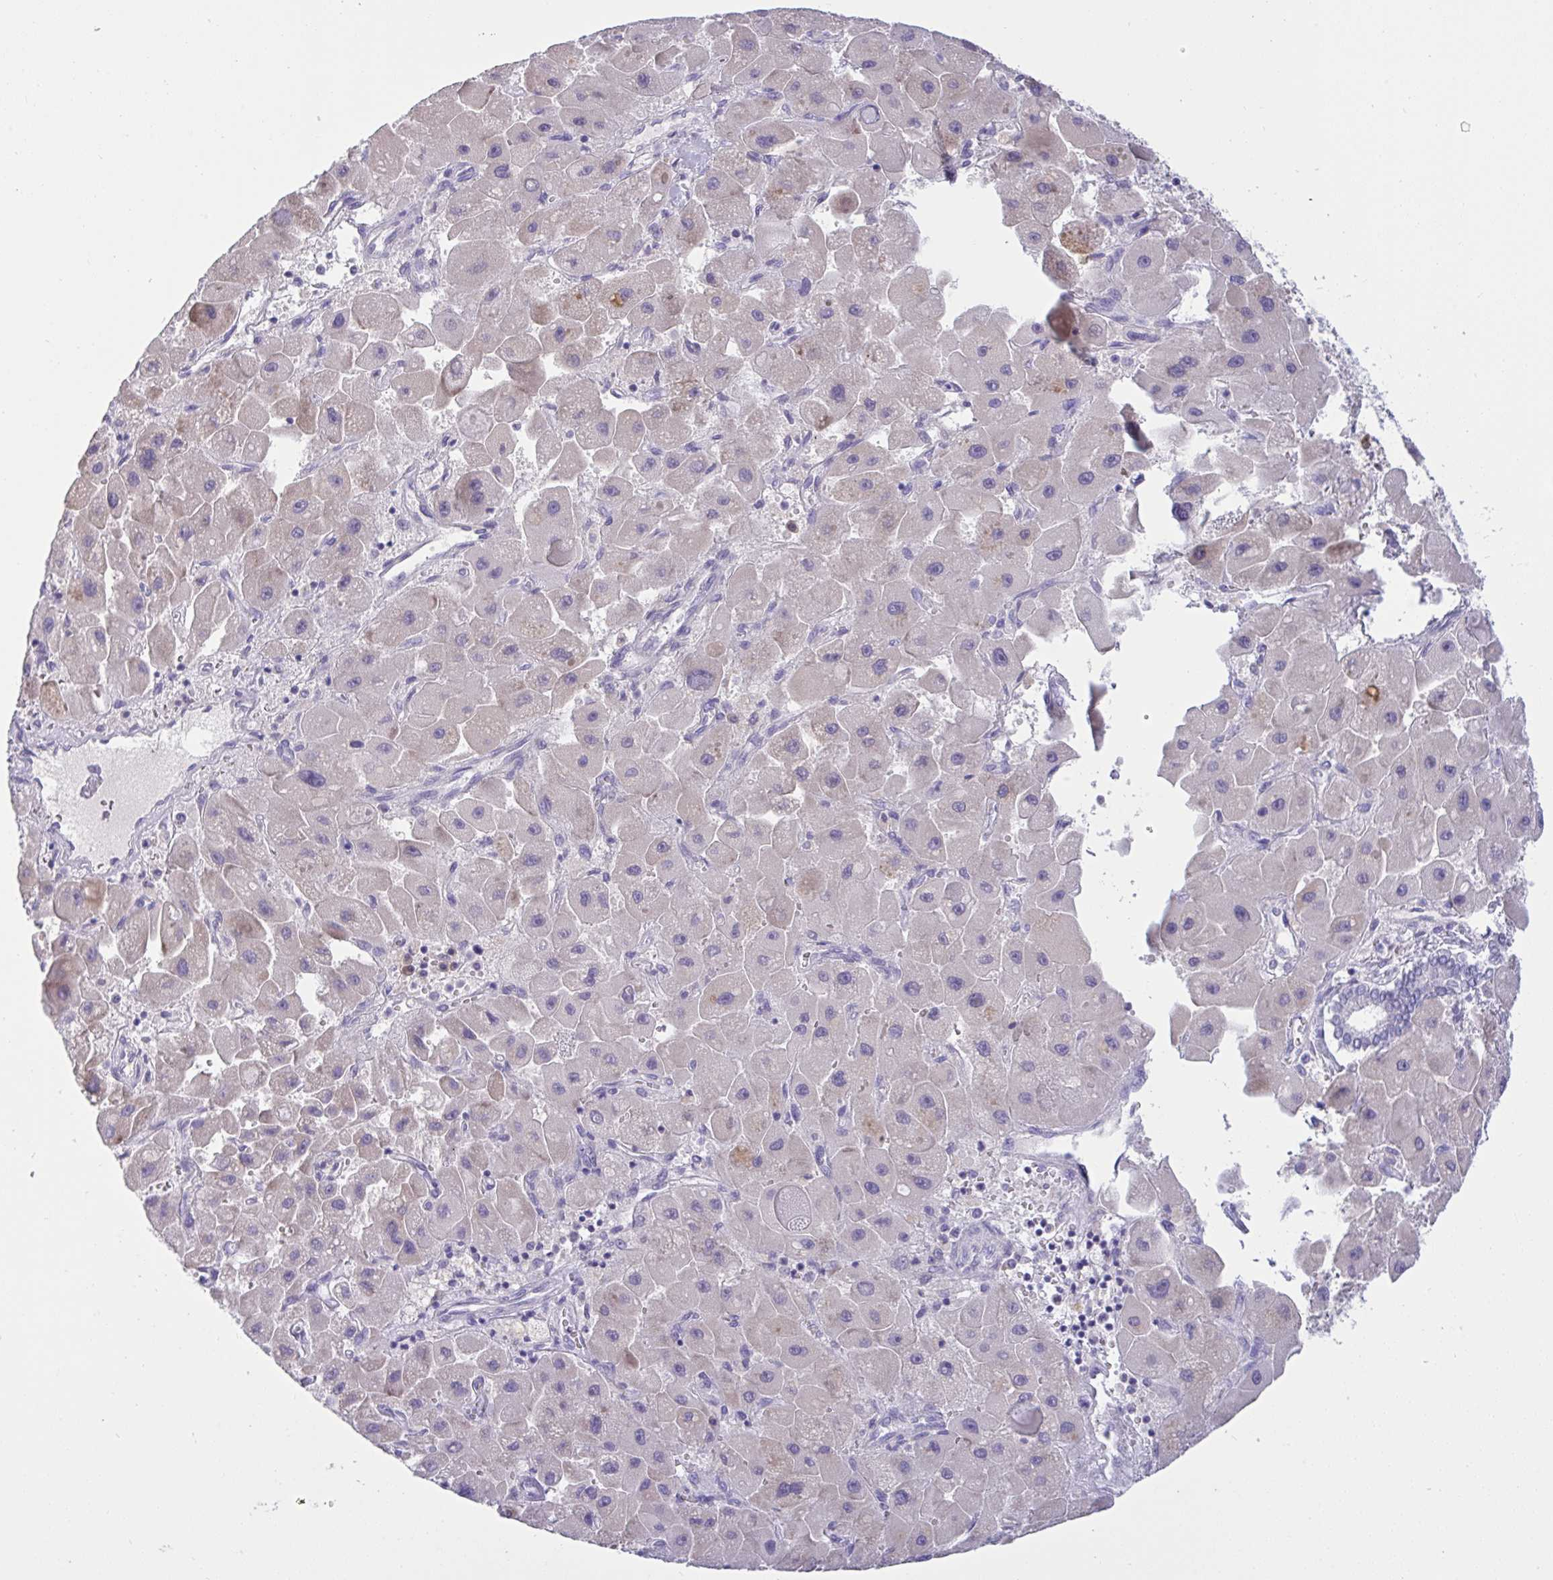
{"staining": {"intensity": "negative", "quantity": "none", "location": "none"}, "tissue": "liver cancer", "cell_type": "Tumor cells", "image_type": "cancer", "snomed": [{"axis": "morphology", "description": "Carcinoma, Hepatocellular, NOS"}, {"axis": "topography", "description": "Liver"}], "caption": "Immunohistochemical staining of liver cancer (hepatocellular carcinoma) reveals no significant expression in tumor cells.", "gene": "TMEM41A", "patient": {"sex": "male", "age": 24}}